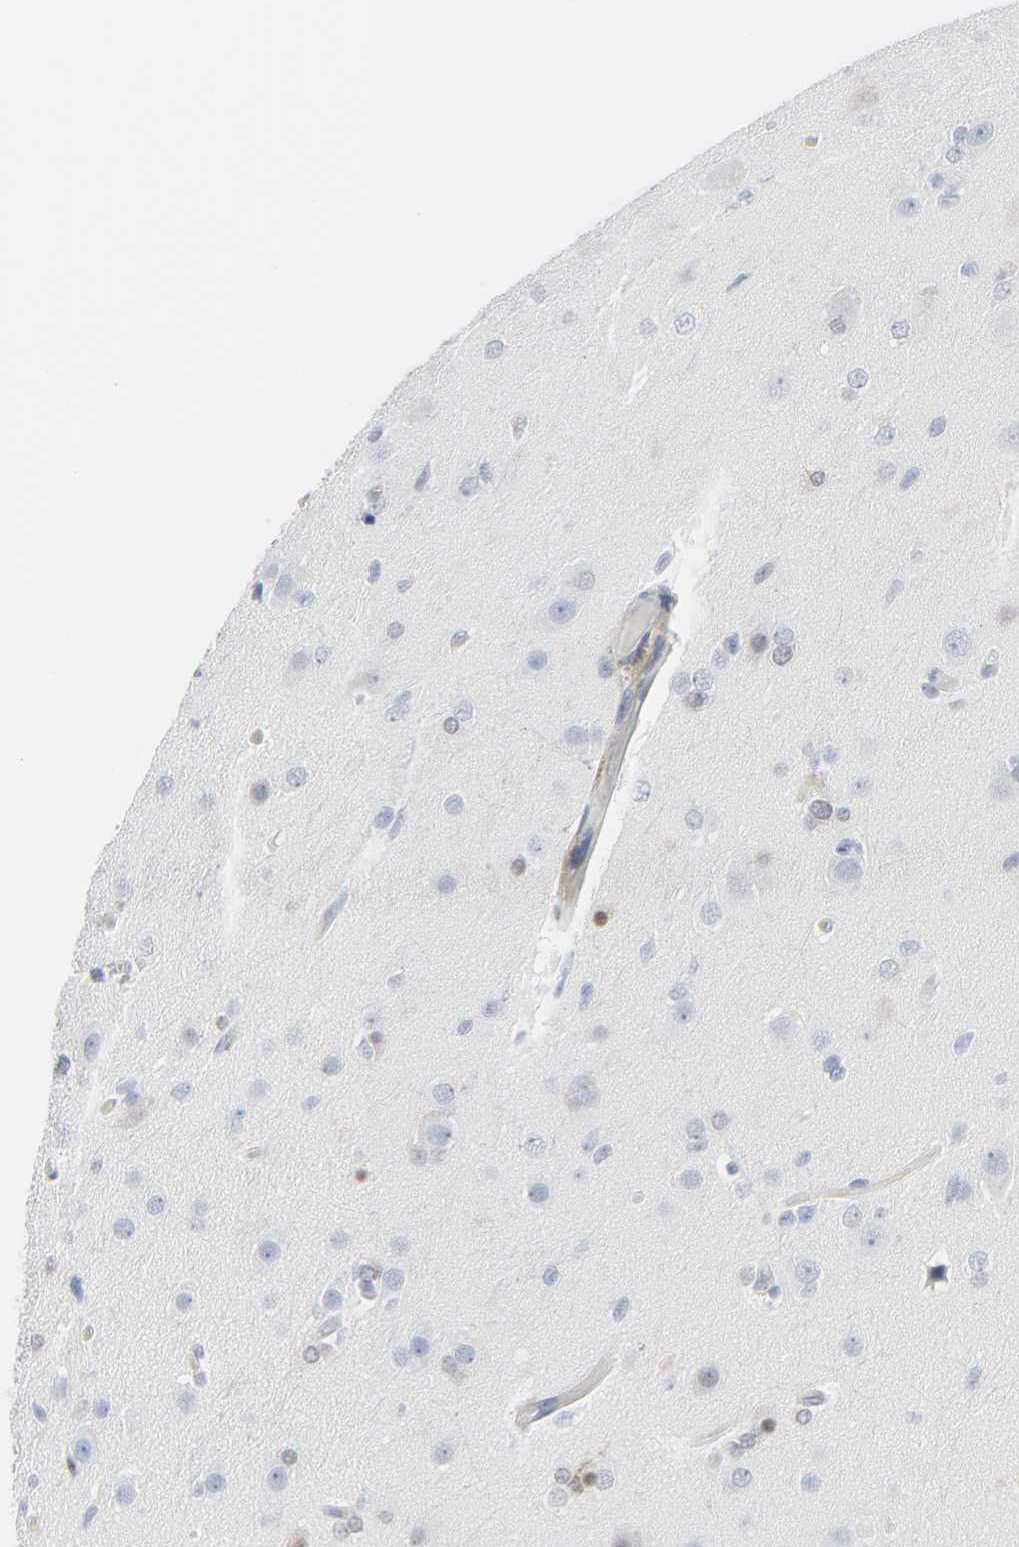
{"staining": {"intensity": "weak", "quantity": "<25%", "location": "nuclear"}, "tissue": "glioma", "cell_type": "Tumor cells", "image_type": "cancer", "snomed": [{"axis": "morphology", "description": "Glioma, malignant, High grade"}, {"axis": "topography", "description": "Brain"}], "caption": "A high-resolution image shows immunohistochemistry staining of glioma, which reveals no significant expression in tumor cells.", "gene": "MITF", "patient": {"sex": "male", "age": 33}}